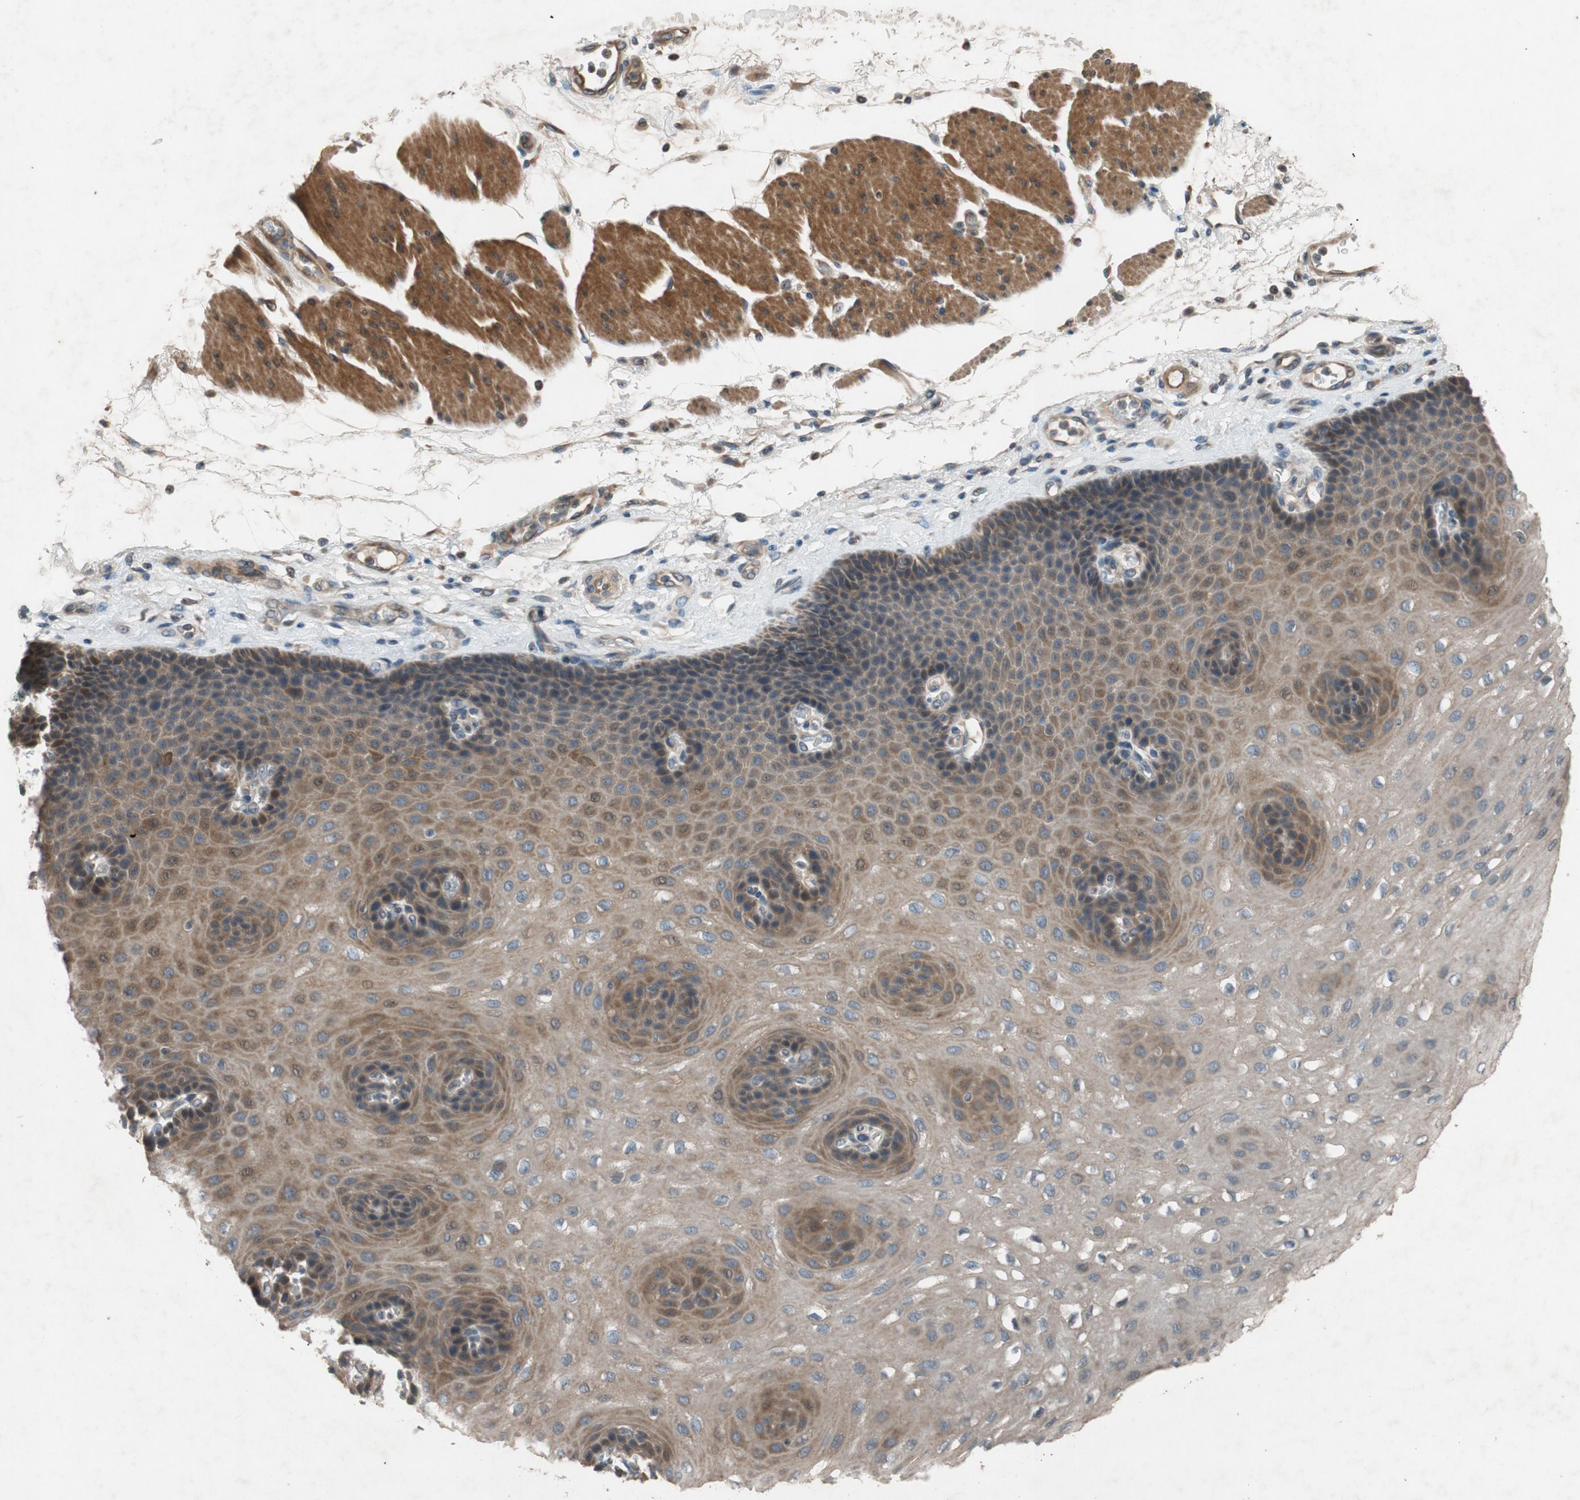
{"staining": {"intensity": "weak", "quantity": ">75%", "location": "cytoplasmic/membranous"}, "tissue": "esophagus", "cell_type": "Squamous epithelial cells", "image_type": "normal", "snomed": [{"axis": "morphology", "description": "Normal tissue, NOS"}, {"axis": "topography", "description": "Esophagus"}], "caption": "Esophagus stained with DAB (3,3'-diaminobenzidine) immunohistochemistry demonstrates low levels of weak cytoplasmic/membranous staining in about >75% of squamous epithelial cells. (DAB (3,3'-diaminobenzidine) IHC with brightfield microscopy, high magnification).", "gene": "ATP2C1", "patient": {"sex": "female", "age": 72}}